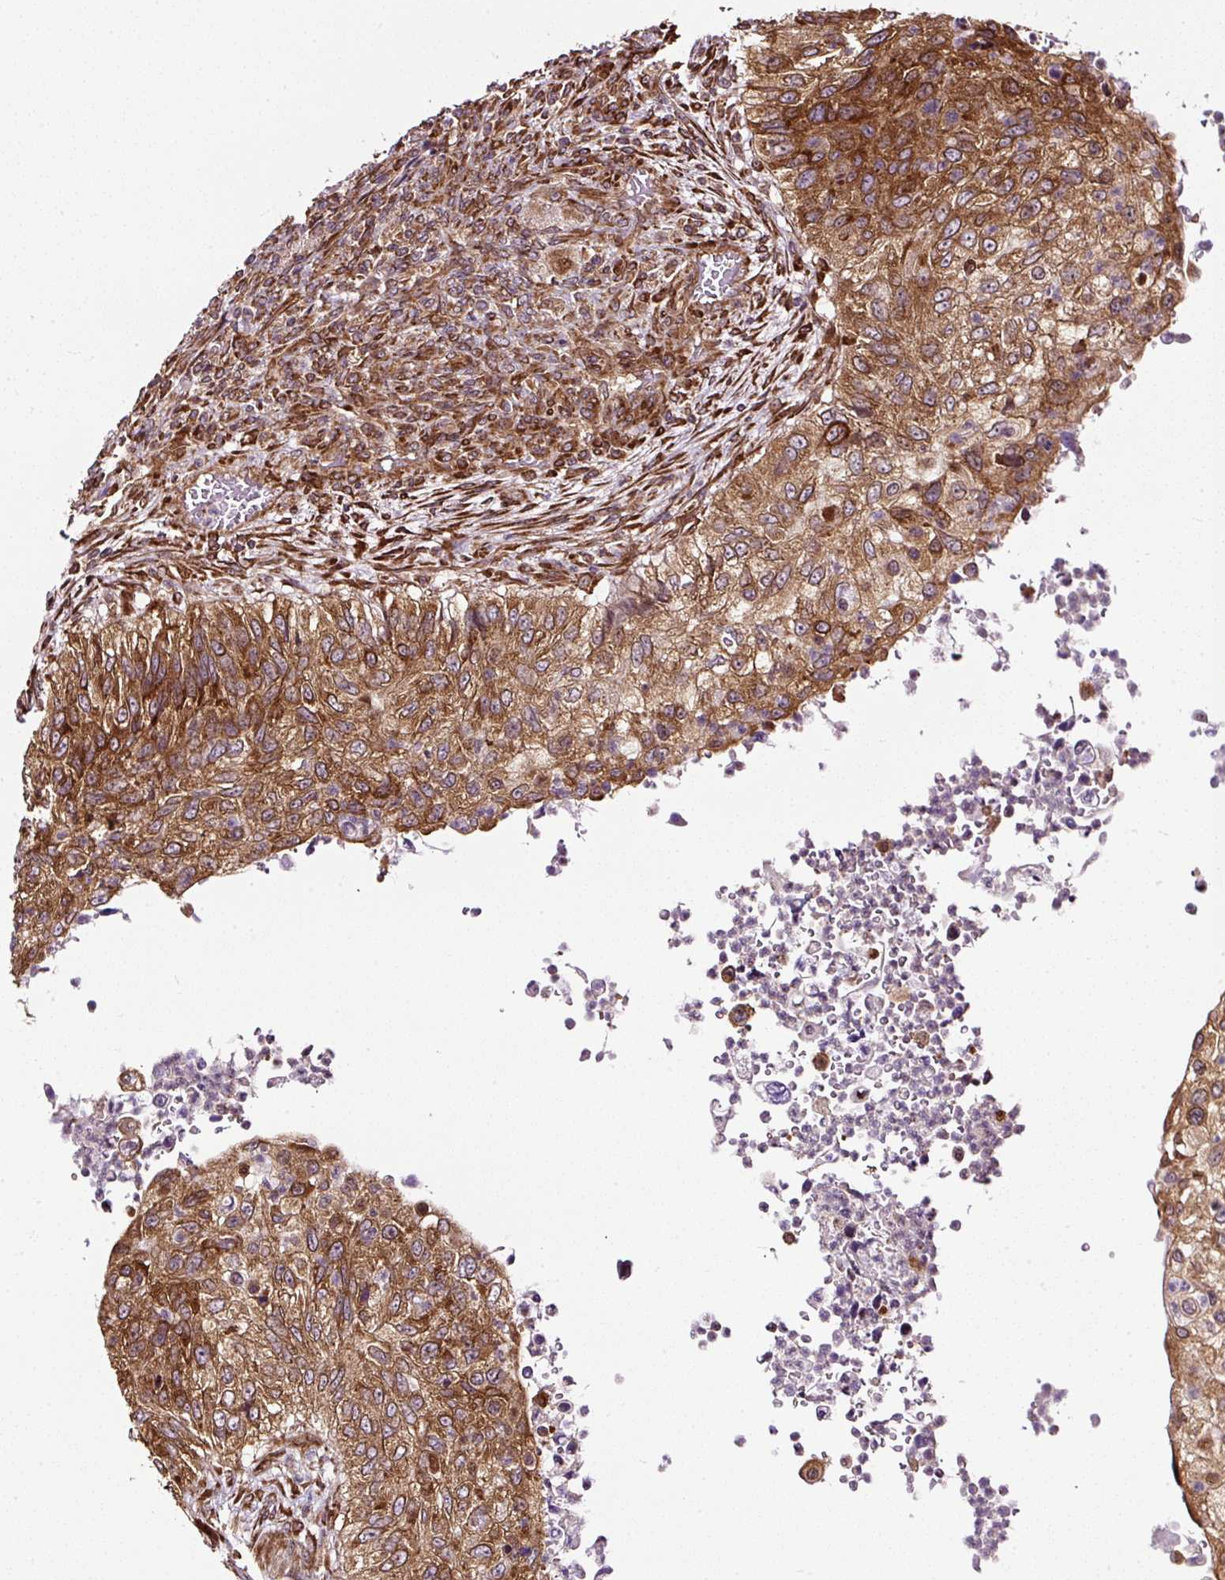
{"staining": {"intensity": "moderate", "quantity": ">75%", "location": "cytoplasmic/membranous"}, "tissue": "urothelial cancer", "cell_type": "Tumor cells", "image_type": "cancer", "snomed": [{"axis": "morphology", "description": "Urothelial carcinoma, High grade"}, {"axis": "topography", "description": "Urinary bladder"}], "caption": "Moderate cytoplasmic/membranous staining for a protein is identified in about >75% of tumor cells of urothelial cancer using immunohistochemistry.", "gene": "KDM4E", "patient": {"sex": "female", "age": 60}}